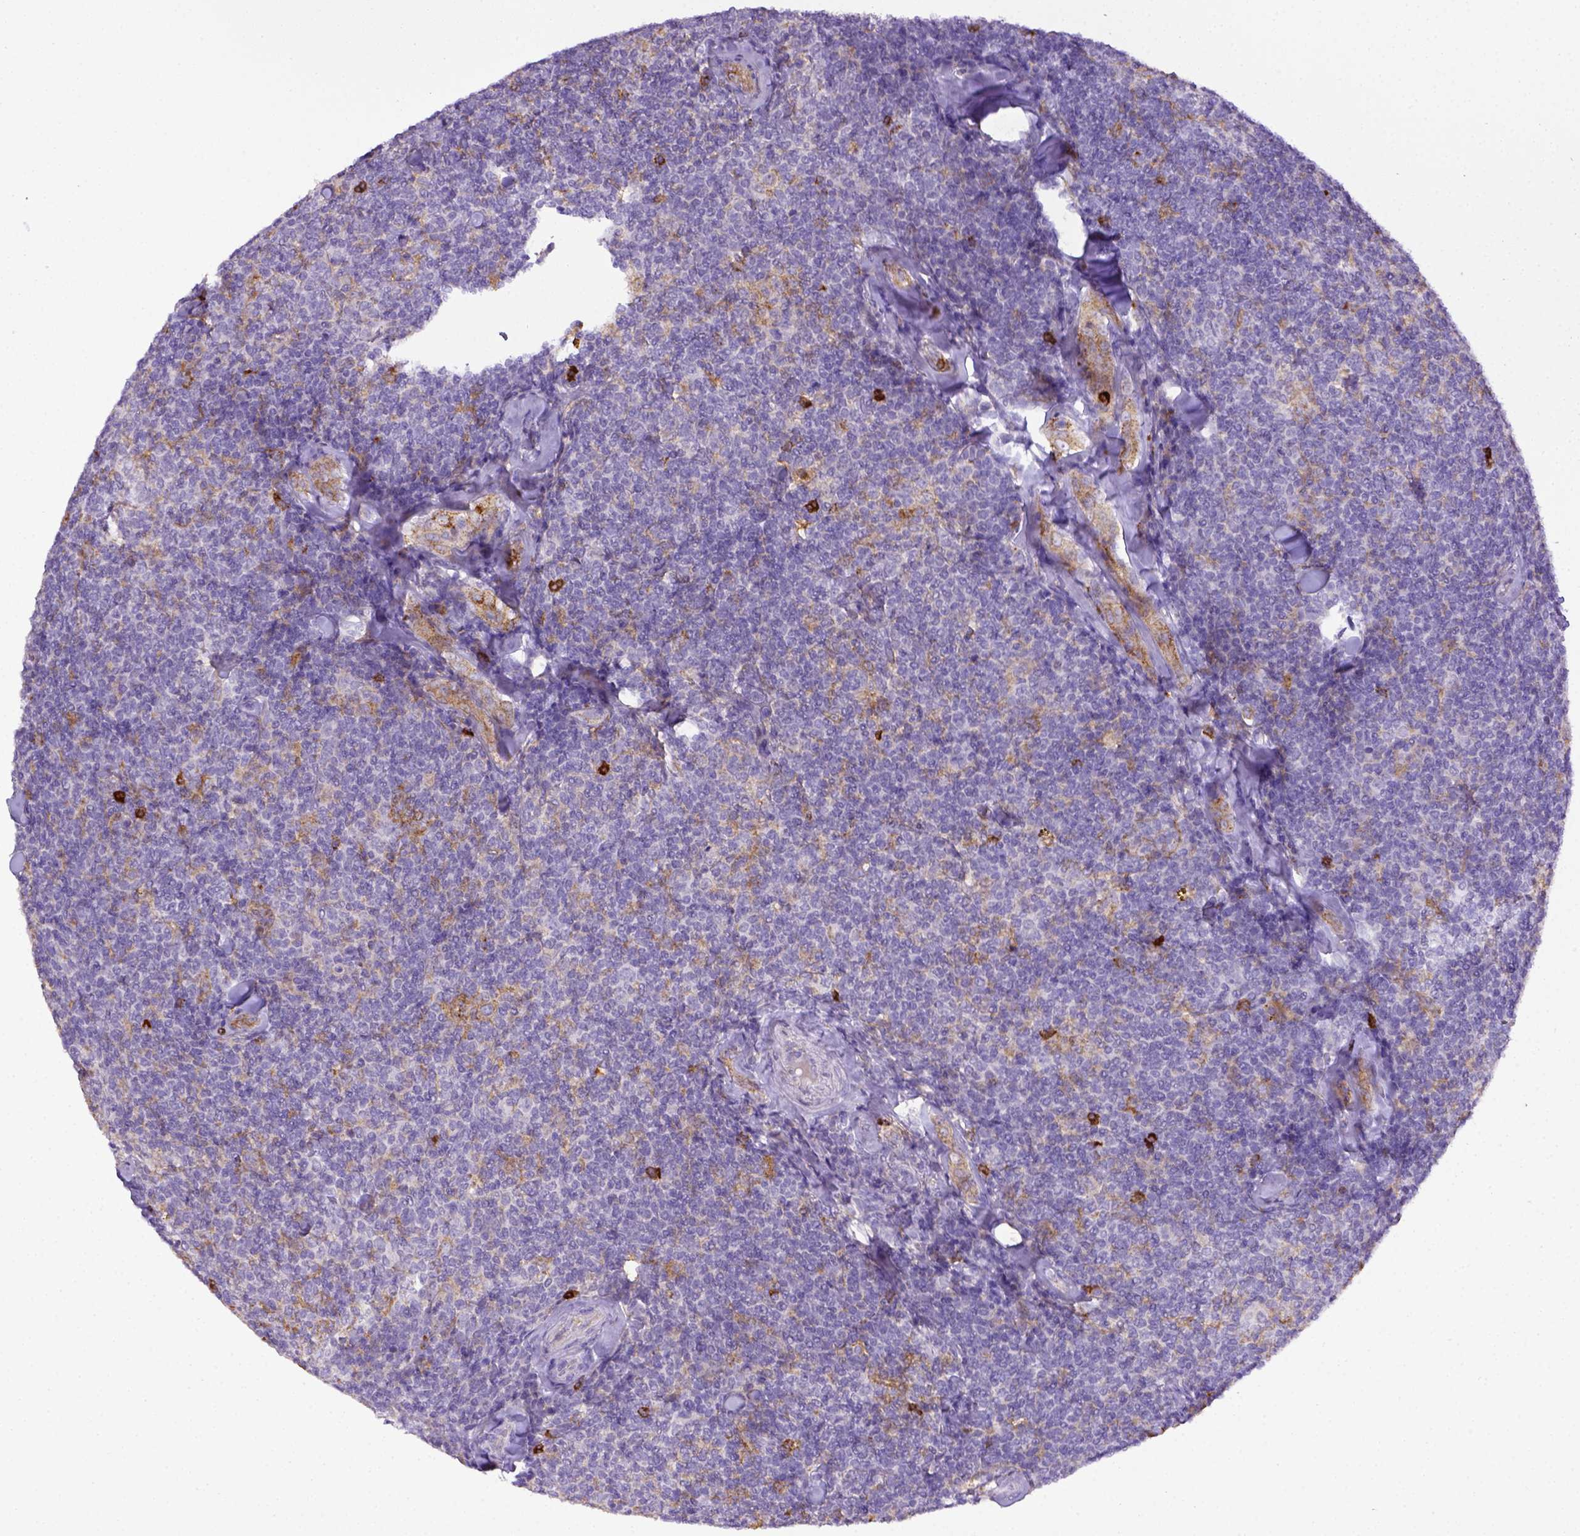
{"staining": {"intensity": "negative", "quantity": "none", "location": "none"}, "tissue": "lymphoma", "cell_type": "Tumor cells", "image_type": "cancer", "snomed": [{"axis": "morphology", "description": "Malignant lymphoma, non-Hodgkin's type, Low grade"}, {"axis": "topography", "description": "Lymph node"}], "caption": "Immunohistochemistry (IHC) of lymphoma demonstrates no expression in tumor cells.", "gene": "ITGAM", "patient": {"sex": "female", "age": 56}}